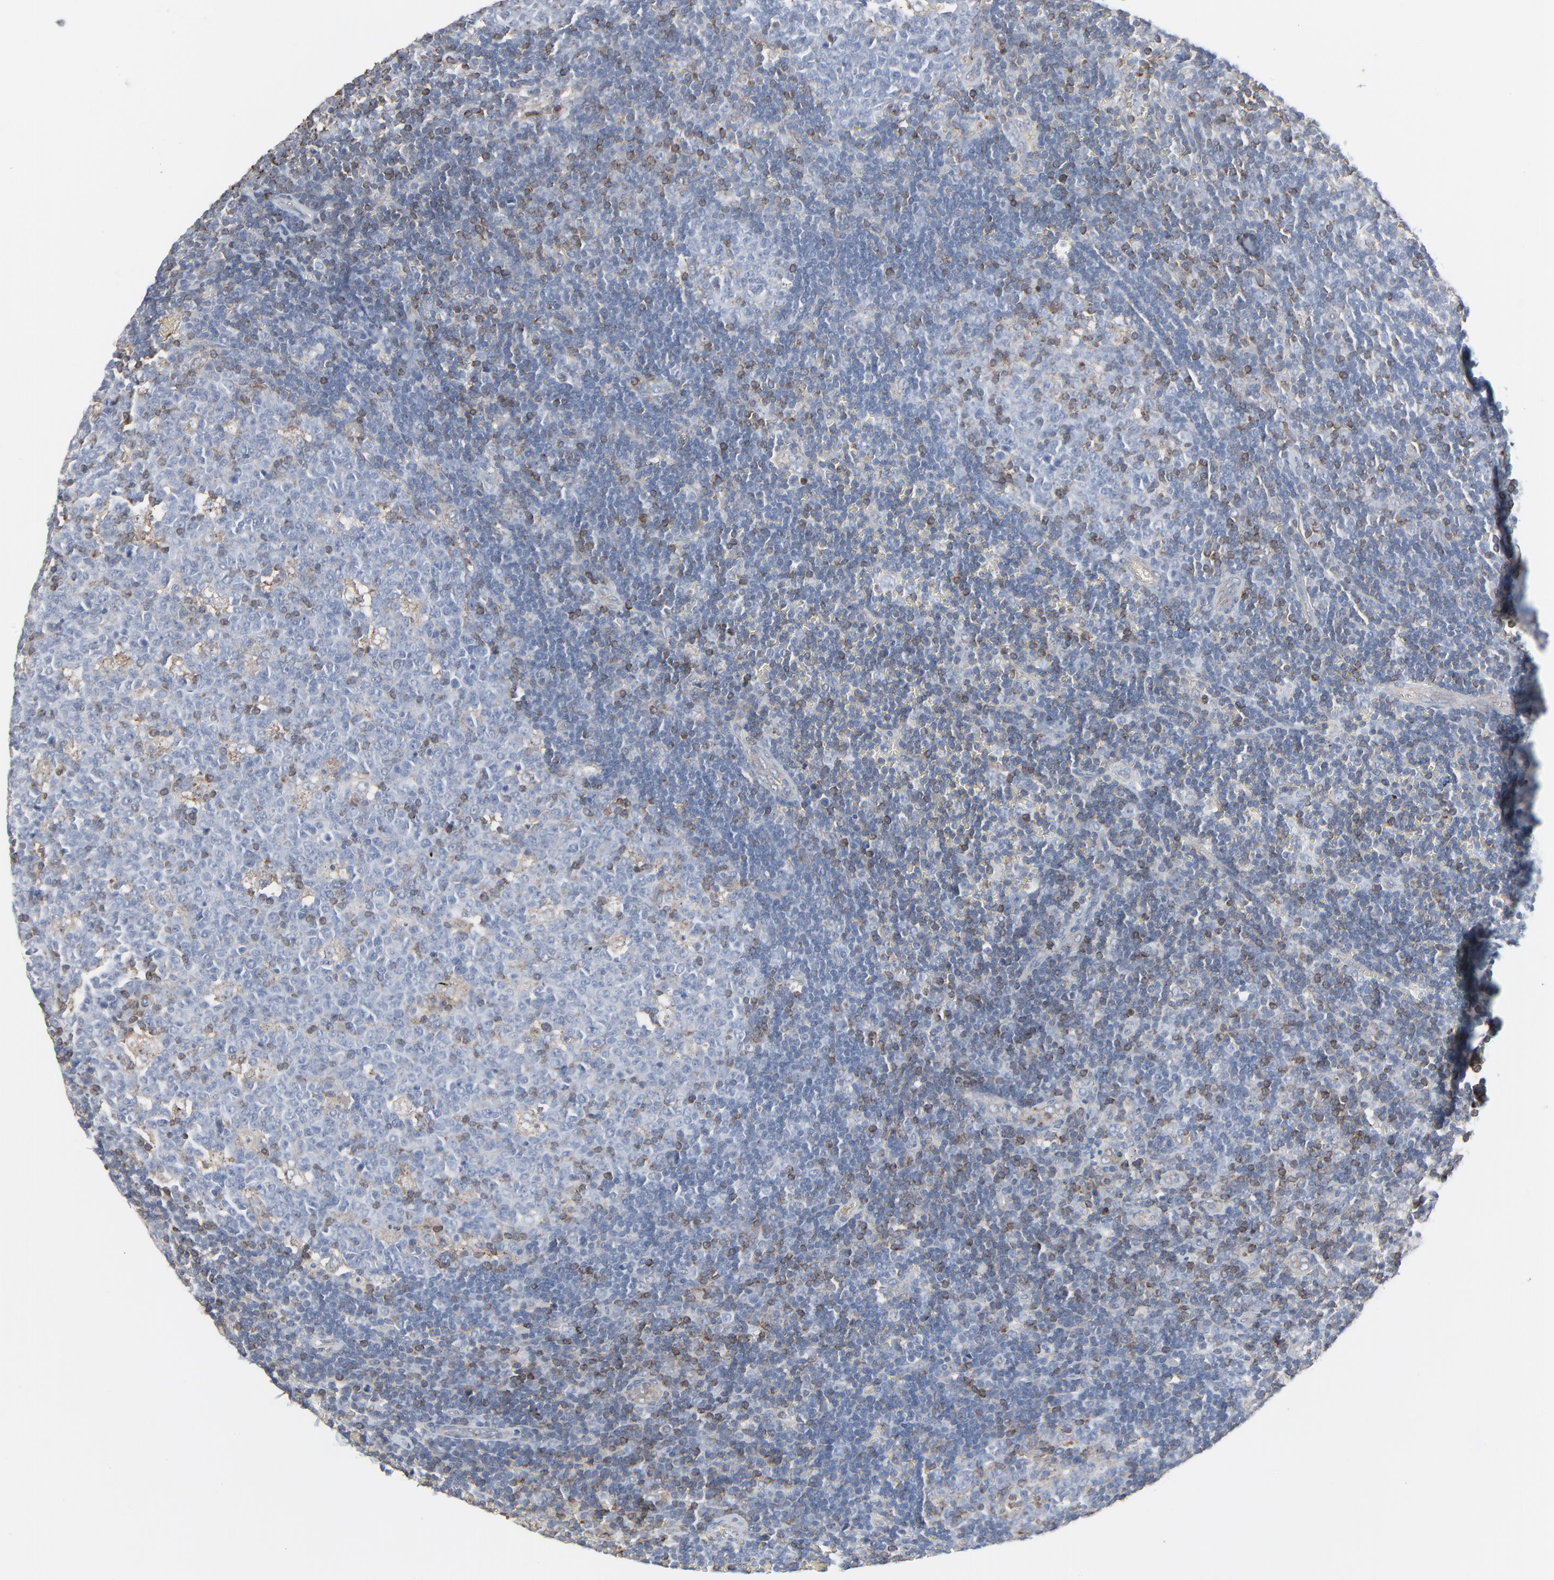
{"staining": {"intensity": "moderate", "quantity": "<25%", "location": "cytoplasmic/membranous,nuclear"}, "tissue": "lymph node", "cell_type": "Germinal center cells", "image_type": "normal", "snomed": [{"axis": "morphology", "description": "Normal tissue, NOS"}, {"axis": "topography", "description": "Lymph node"}, {"axis": "topography", "description": "Salivary gland"}], "caption": "Germinal center cells demonstrate moderate cytoplasmic/membranous,nuclear expression in about <25% of cells in benign lymph node. The protein of interest is stained brown, and the nuclei are stained in blue (DAB (3,3'-diaminobenzidine) IHC with brightfield microscopy, high magnification).", "gene": "OPTN", "patient": {"sex": "male", "age": 8}}